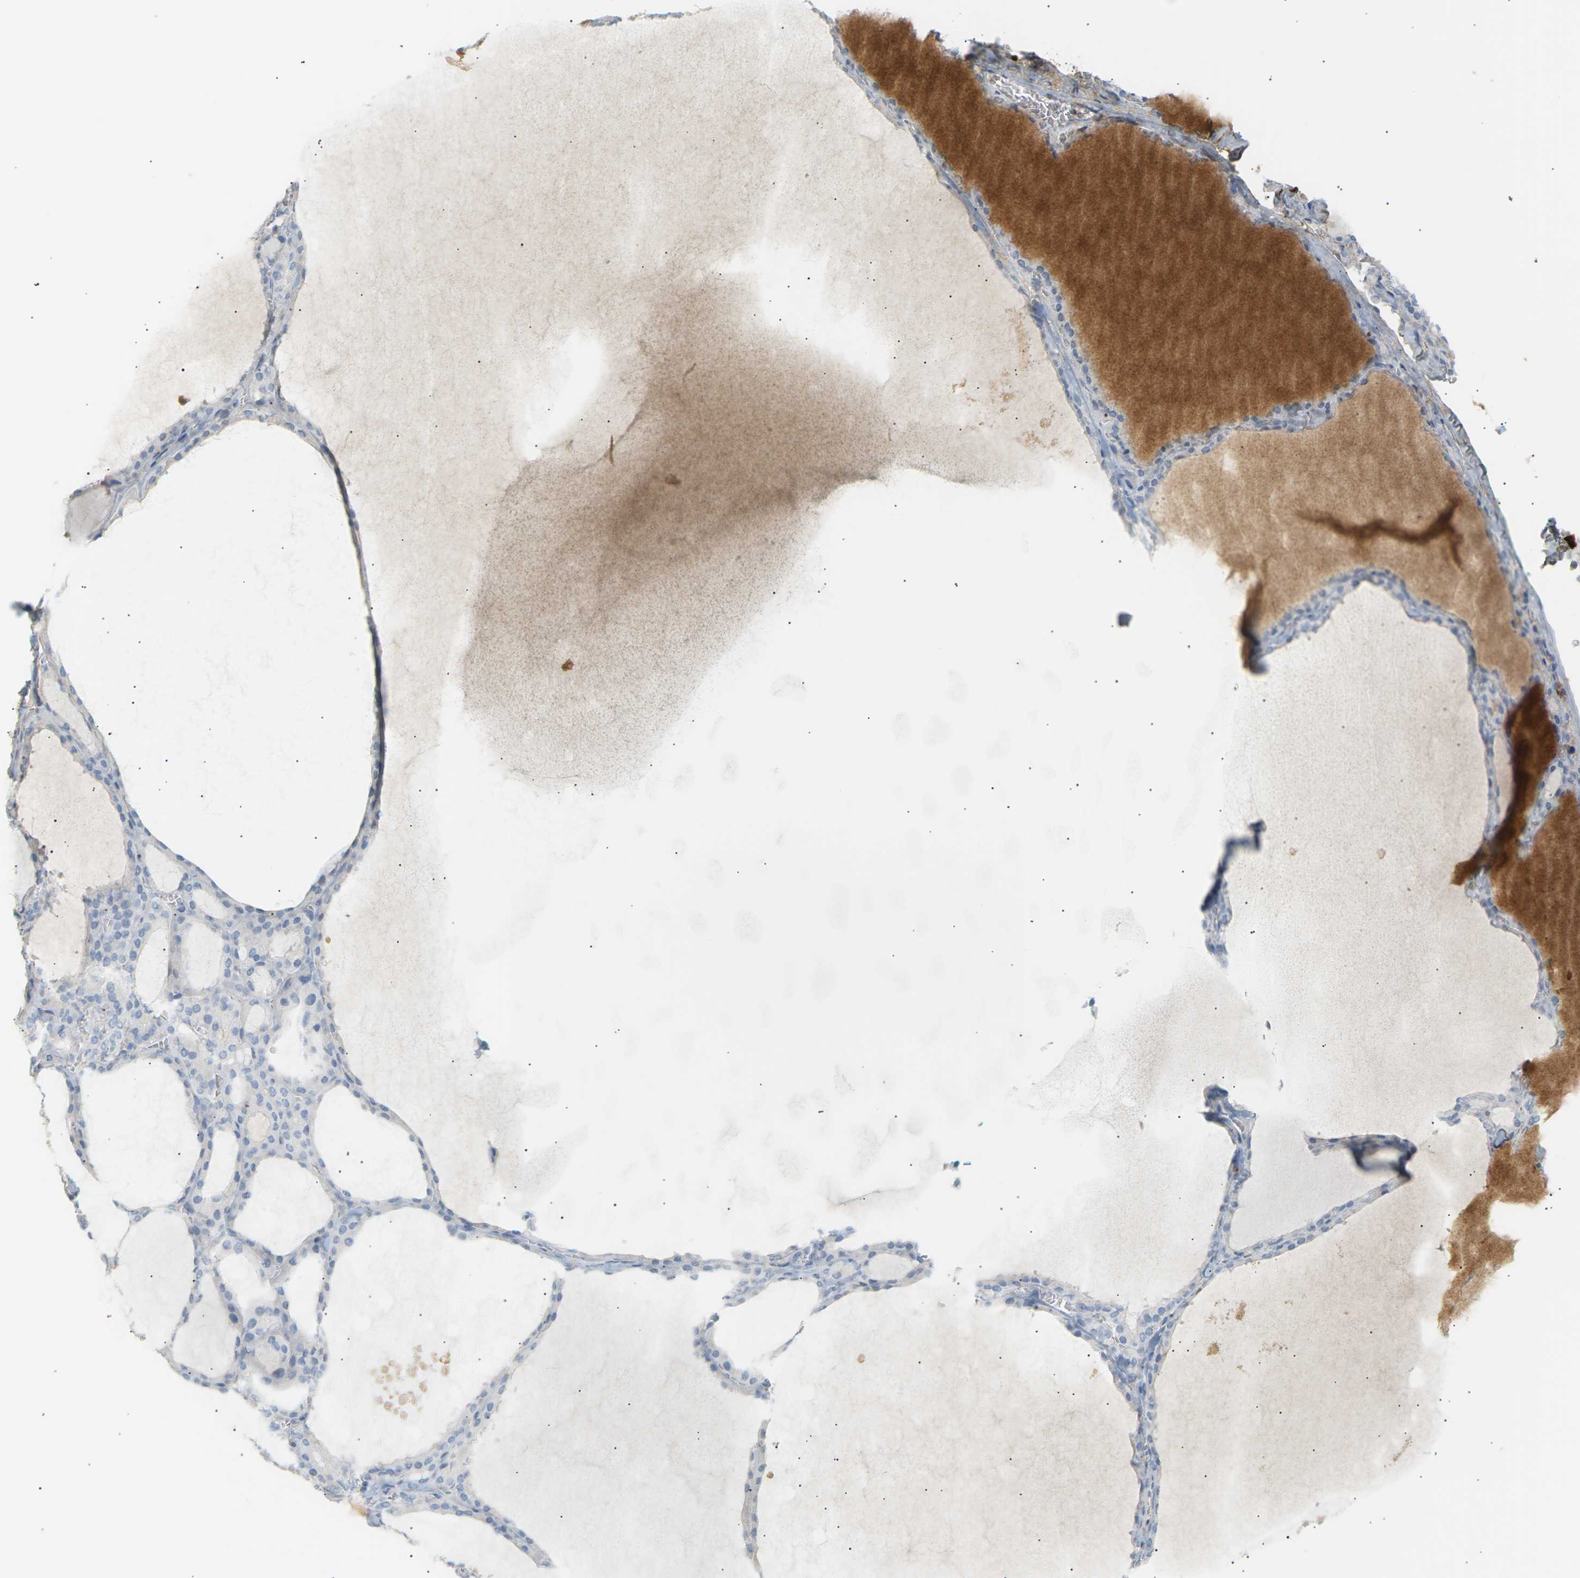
{"staining": {"intensity": "negative", "quantity": "none", "location": "none"}, "tissue": "thyroid gland", "cell_type": "Glandular cells", "image_type": "normal", "snomed": [{"axis": "morphology", "description": "Normal tissue, NOS"}, {"axis": "topography", "description": "Thyroid gland"}], "caption": "Thyroid gland was stained to show a protein in brown. There is no significant expression in glandular cells. (IHC, brightfield microscopy, high magnification).", "gene": "IGLC3", "patient": {"sex": "male", "age": 56}}